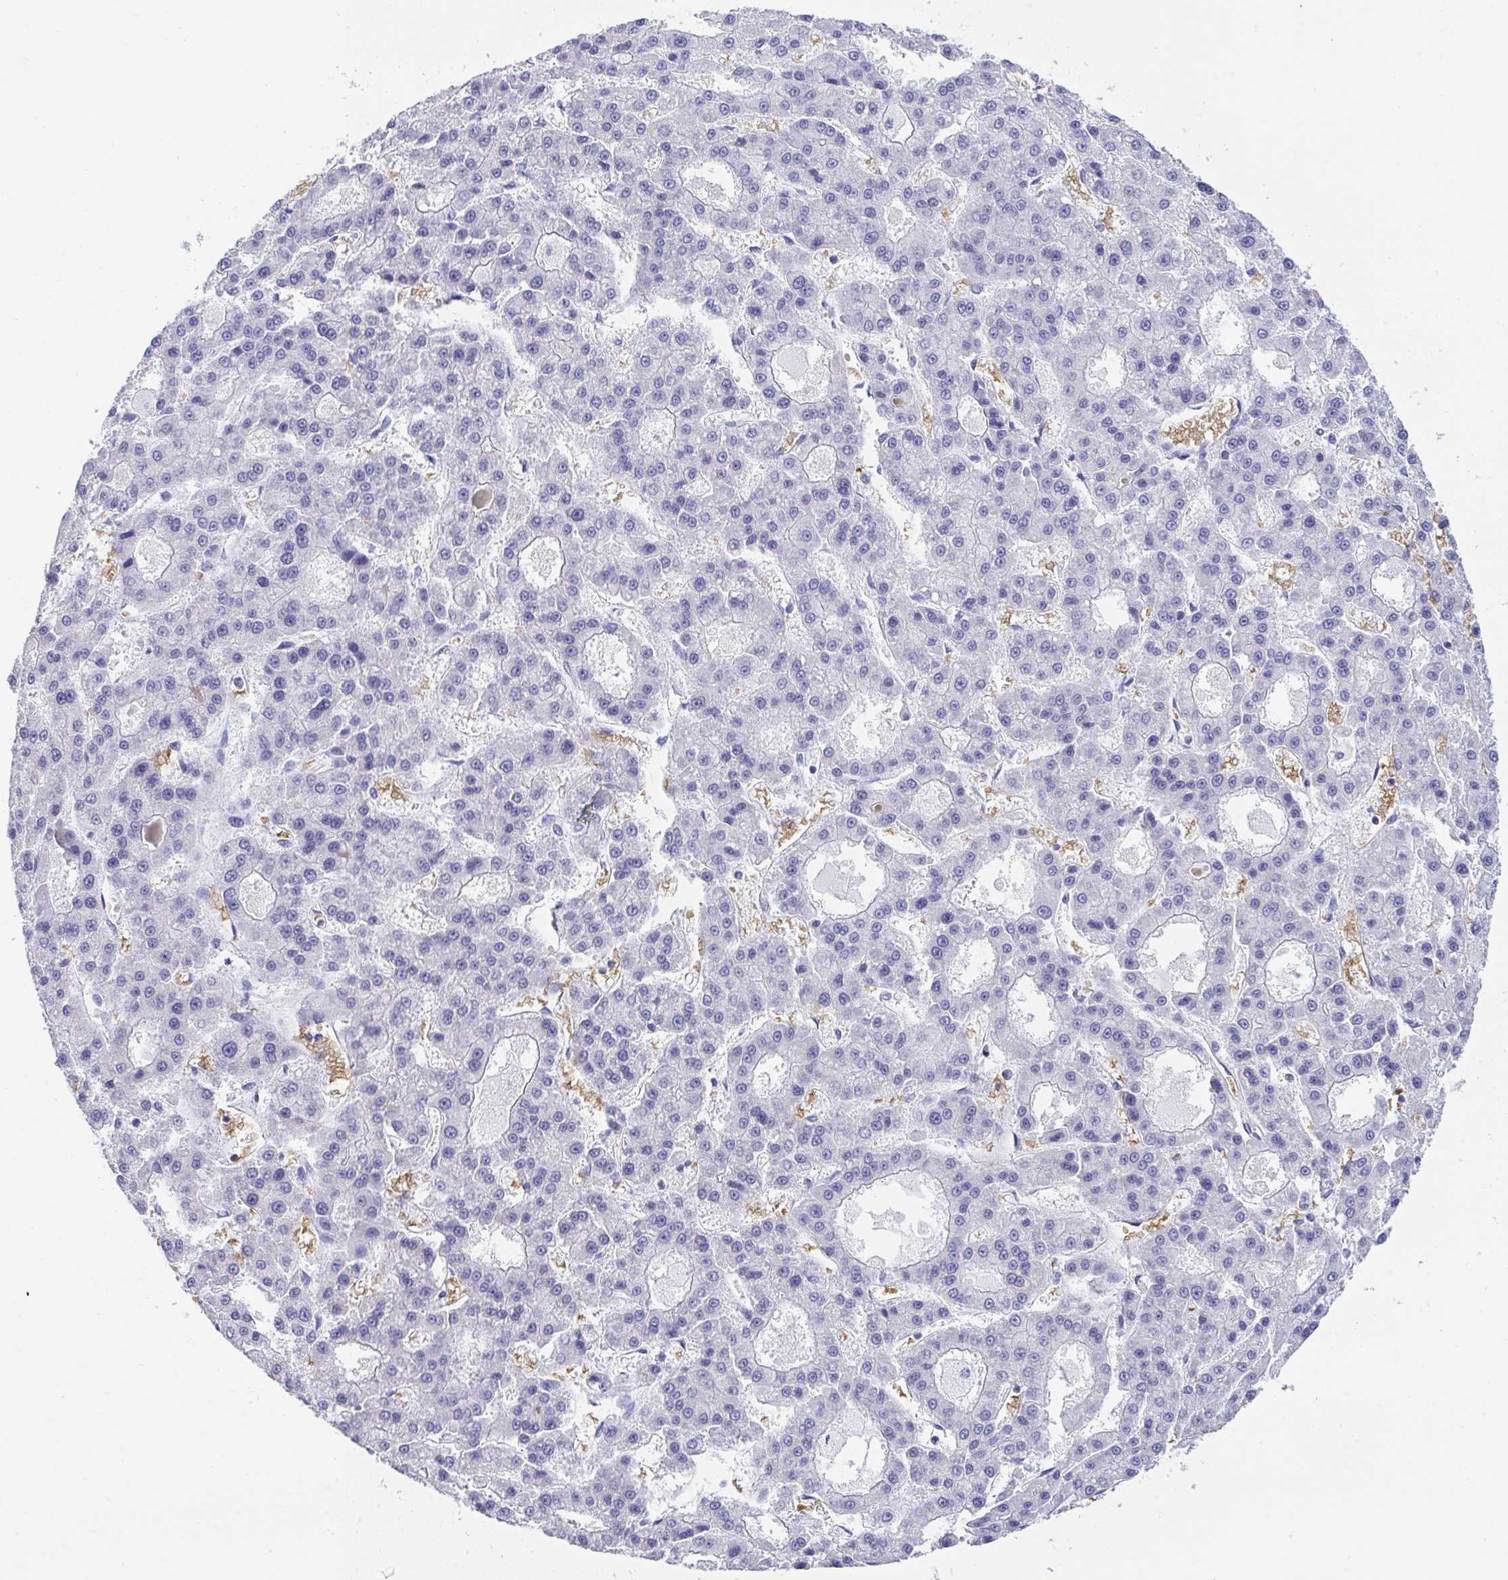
{"staining": {"intensity": "negative", "quantity": "none", "location": "none"}, "tissue": "liver cancer", "cell_type": "Tumor cells", "image_type": "cancer", "snomed": [{"axis": "morphology", "description": "Carcinoma, Hepatocellular, NOS"}, {"axis": "topography", "description": "Liver"}], "caption": "A photomicrograph of human liver cancer (hepatocellular carcinoma) is negative for staining in tumor cells.", "gene": "ANK1", "patient": {"sex": "male", "age": 70}}